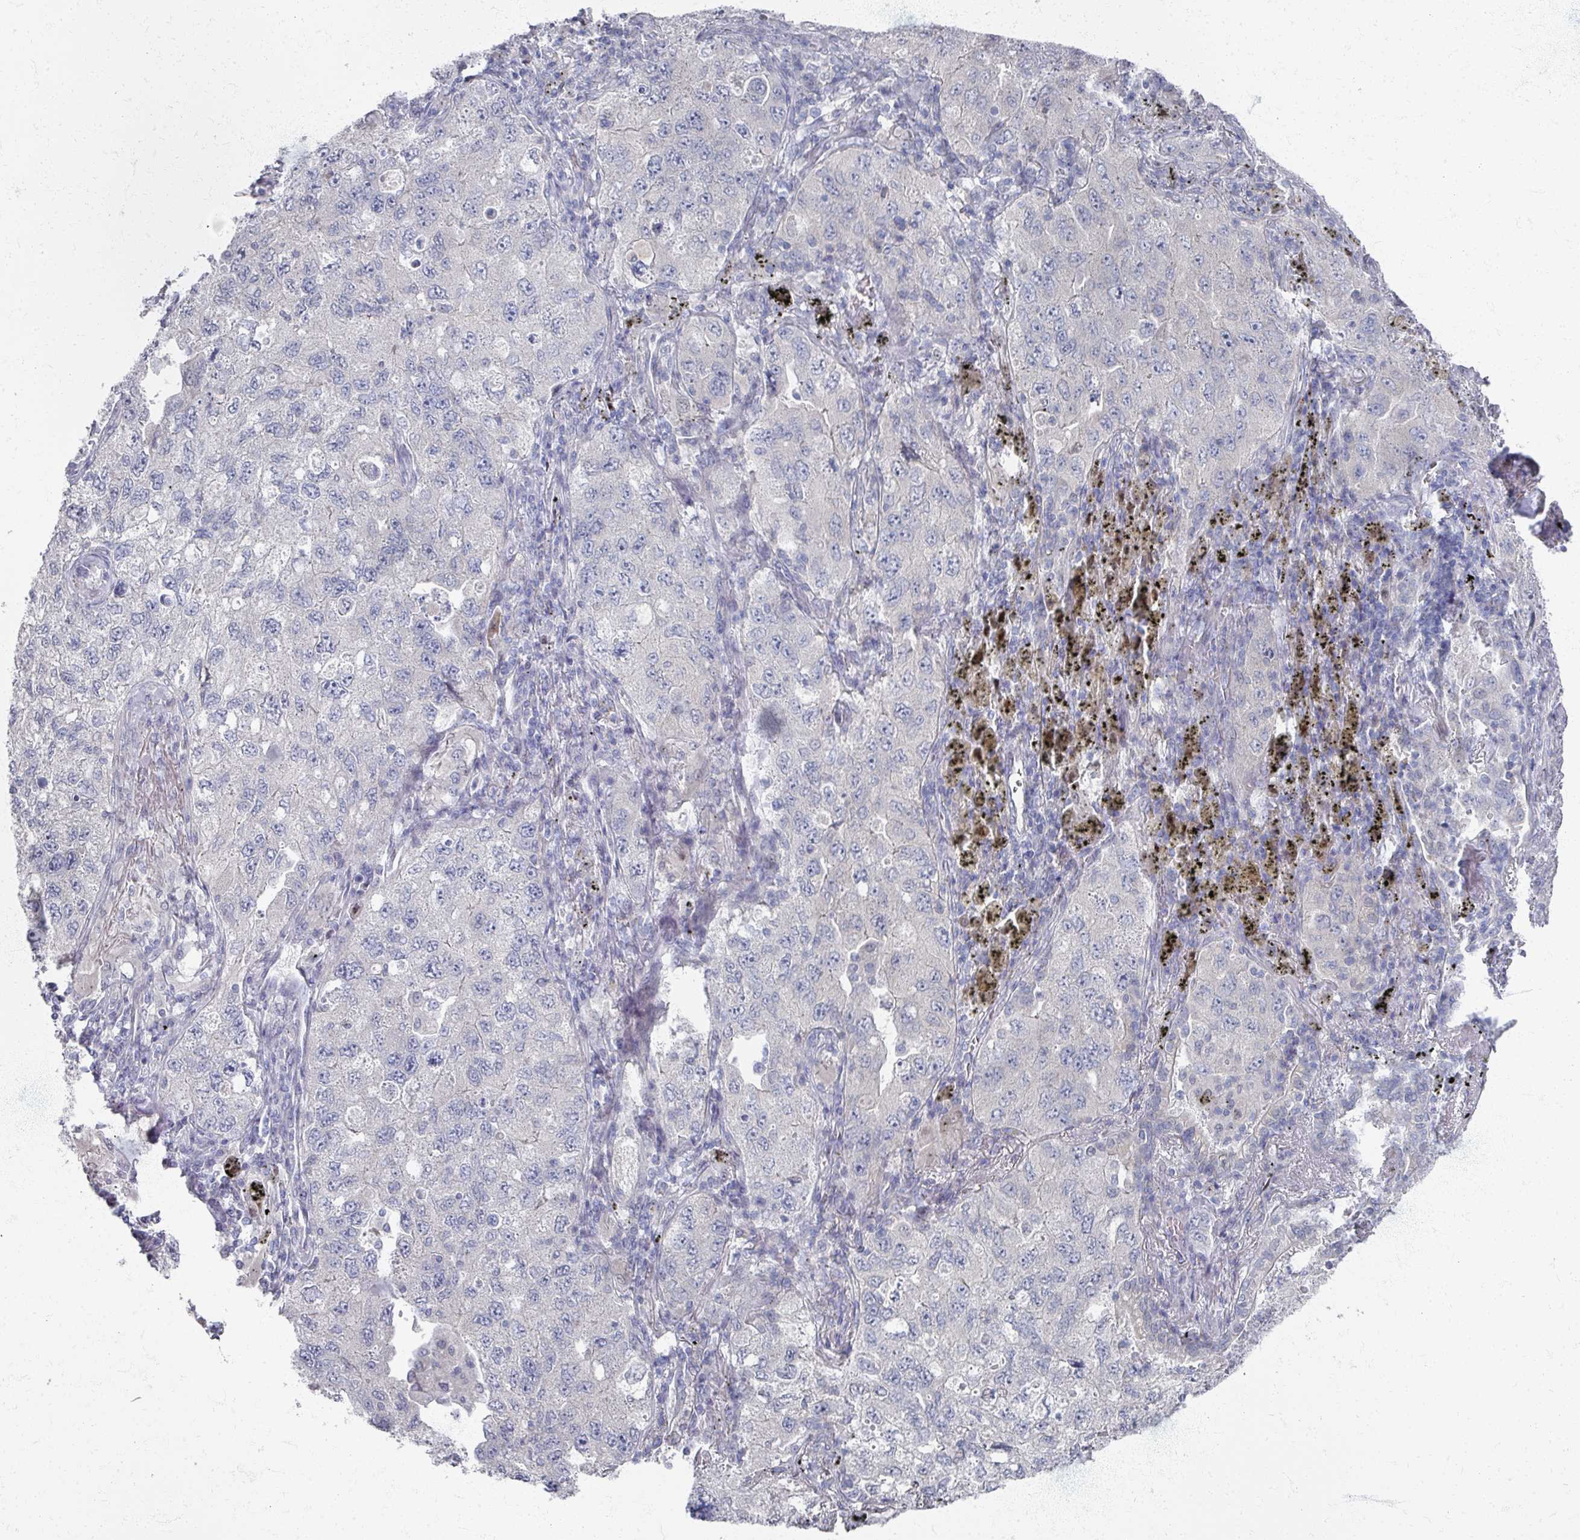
{"staining": {"intensity": "negative", "quantity": "none", "location": "none"}, "tissue": "lung cancer", "cell_type": "Tumor cells", "image_type": "cancer", "snomed": [{"axis": "morphology", "description": "Adenocarcinoma, NOS"}, {"axis": "topography", "description": "Lung"}], "caption": "Lung cancer (adenocarcinoma) stained for a protein using IHC shows no positivity tumor cells.", "gene": "TTYH3", "patient": {"sex": "female", "age": 57}}